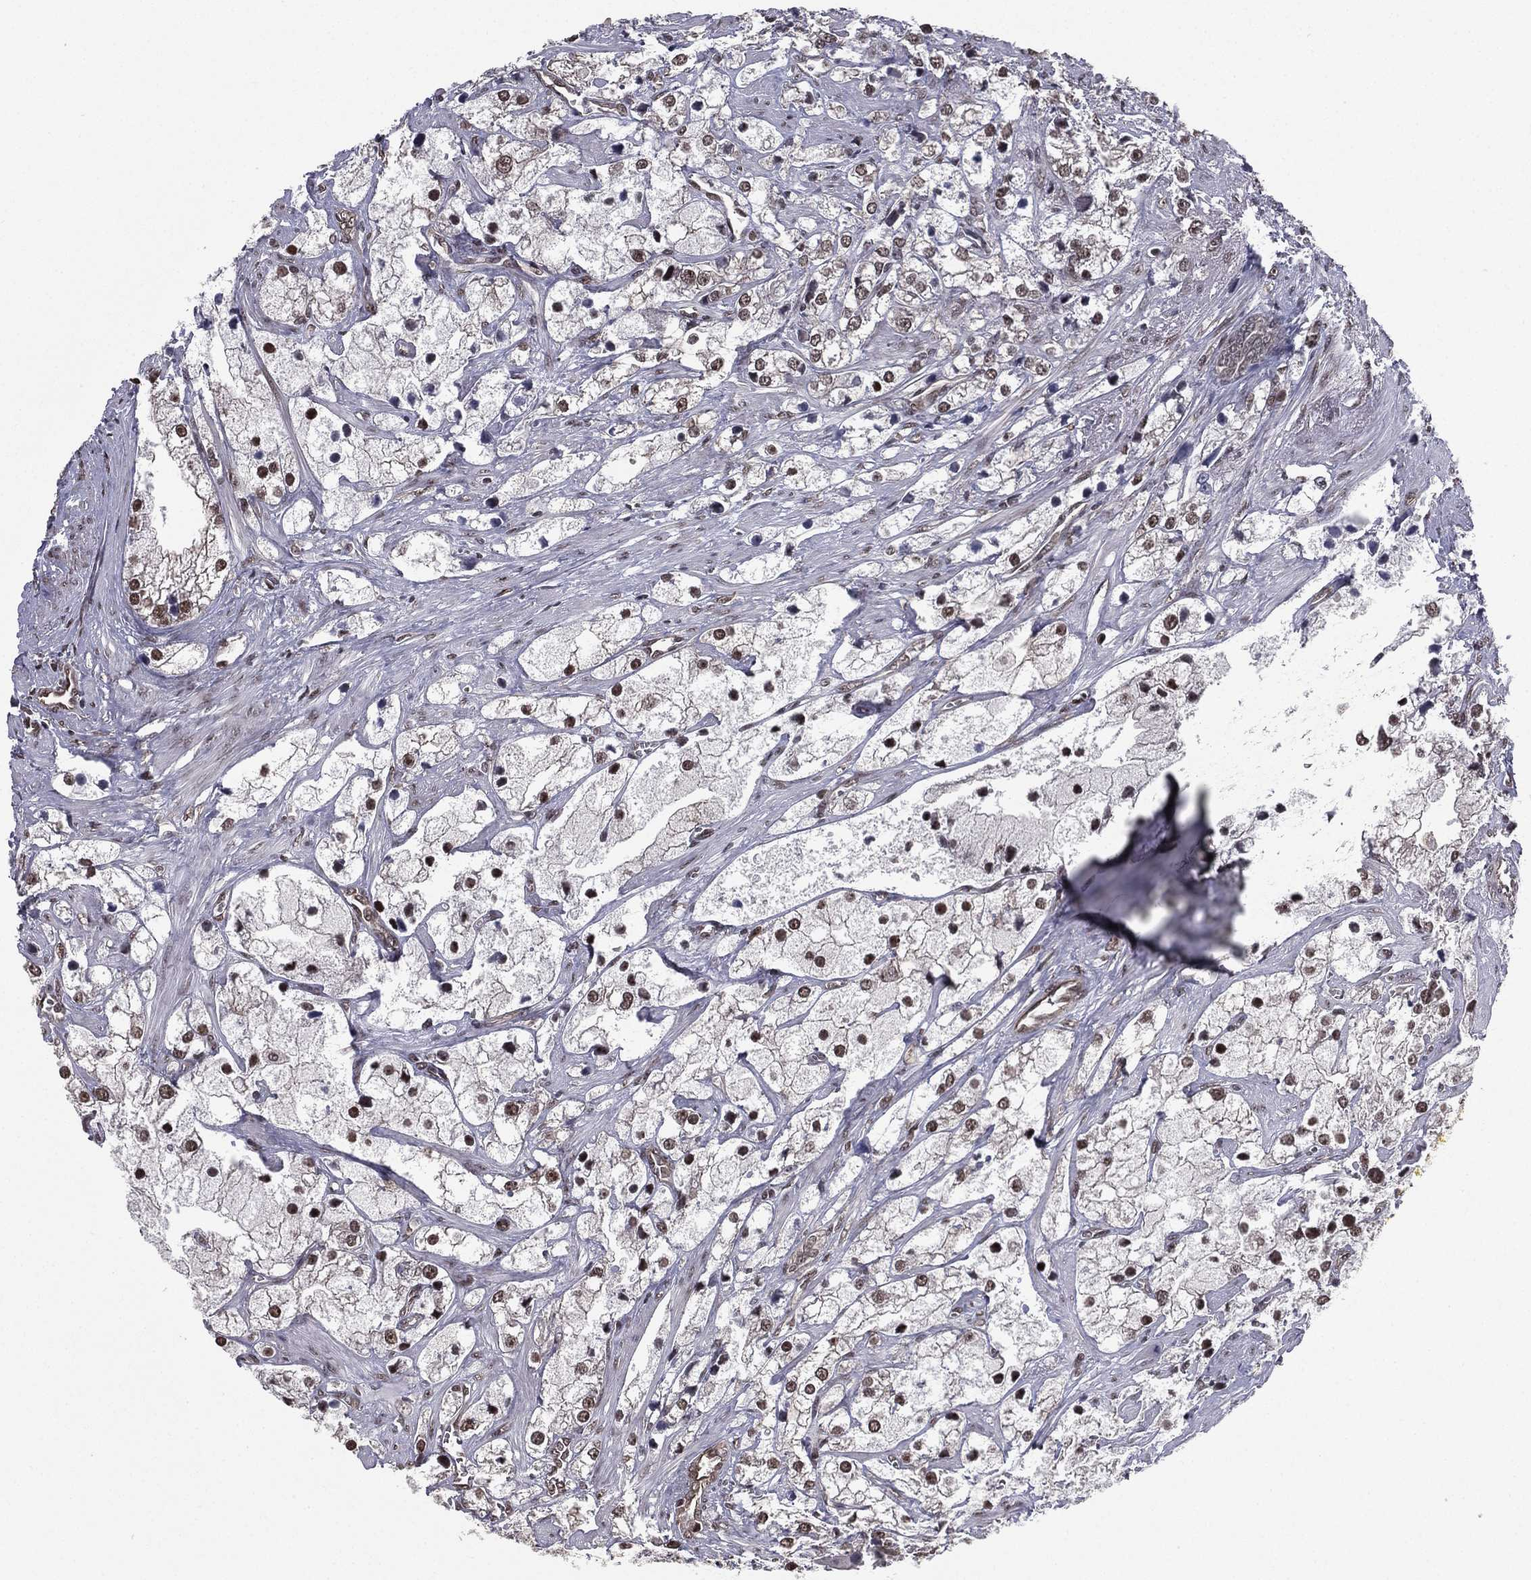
{"staining": {"intensity": "moderate", "quantity": "<25%", "location": "nuclear"}, "tissue": "prostate cancer", "cell_type": "Tumor cells", "image_type": "cancer", "snomed": [{"axis": "morphology", "description": "Adenocarcinoma, NOS"}, {"axis": "topography", "description": "Prostate and seminal vesicle, NOS"}, {"axis": "topography", "description": "Prostate"}], "caption": "Prostate cancer (adenocarcinoma) stained with a protein marker demonstrates moderate staining in tumor cells.", "gene": "RARB", "patient": {"sex": "male", "age": 79}}